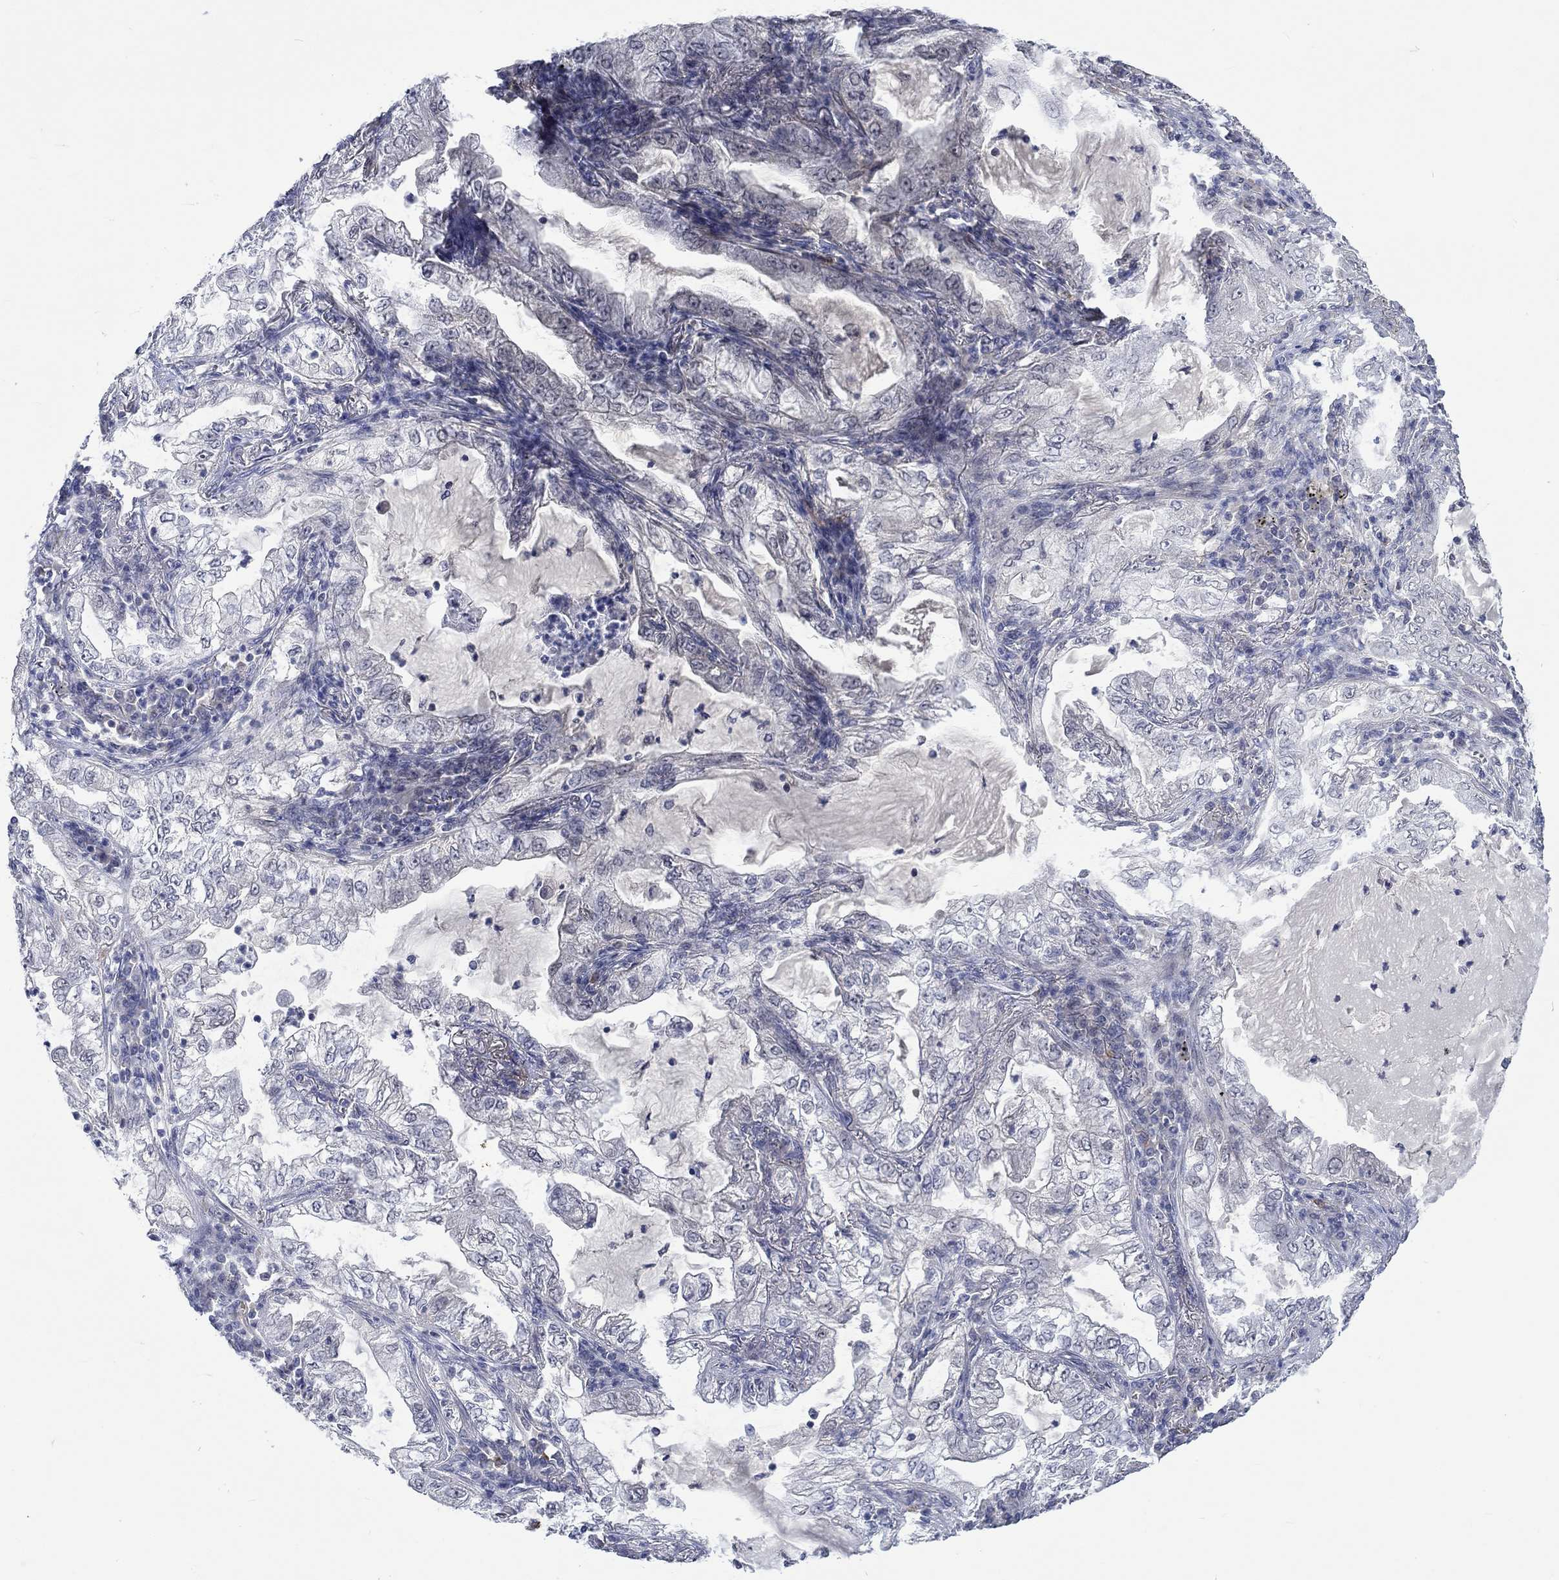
{"staining": {"intensity": "negative", "quantity": "none", "location": "none"}, "tissue": "lung cancer", "cell_type": "Tumor cells", "image_type": "cancer", "snomed": [{"axis": "morphology", "description": "Adenocarcinoma, NOS"}, {"axis": "topography", "description": "Lung"}], "caption": "A high-resolution image shows IHC staining of lung cancer (adenocarcinoma), which exhibits no significant staining in tumor cells. (Immunohistochemistry, brightfield microscopy, high magnification).", "gene": "WASF1", "patient": {"sex": "female", "age": 73}}